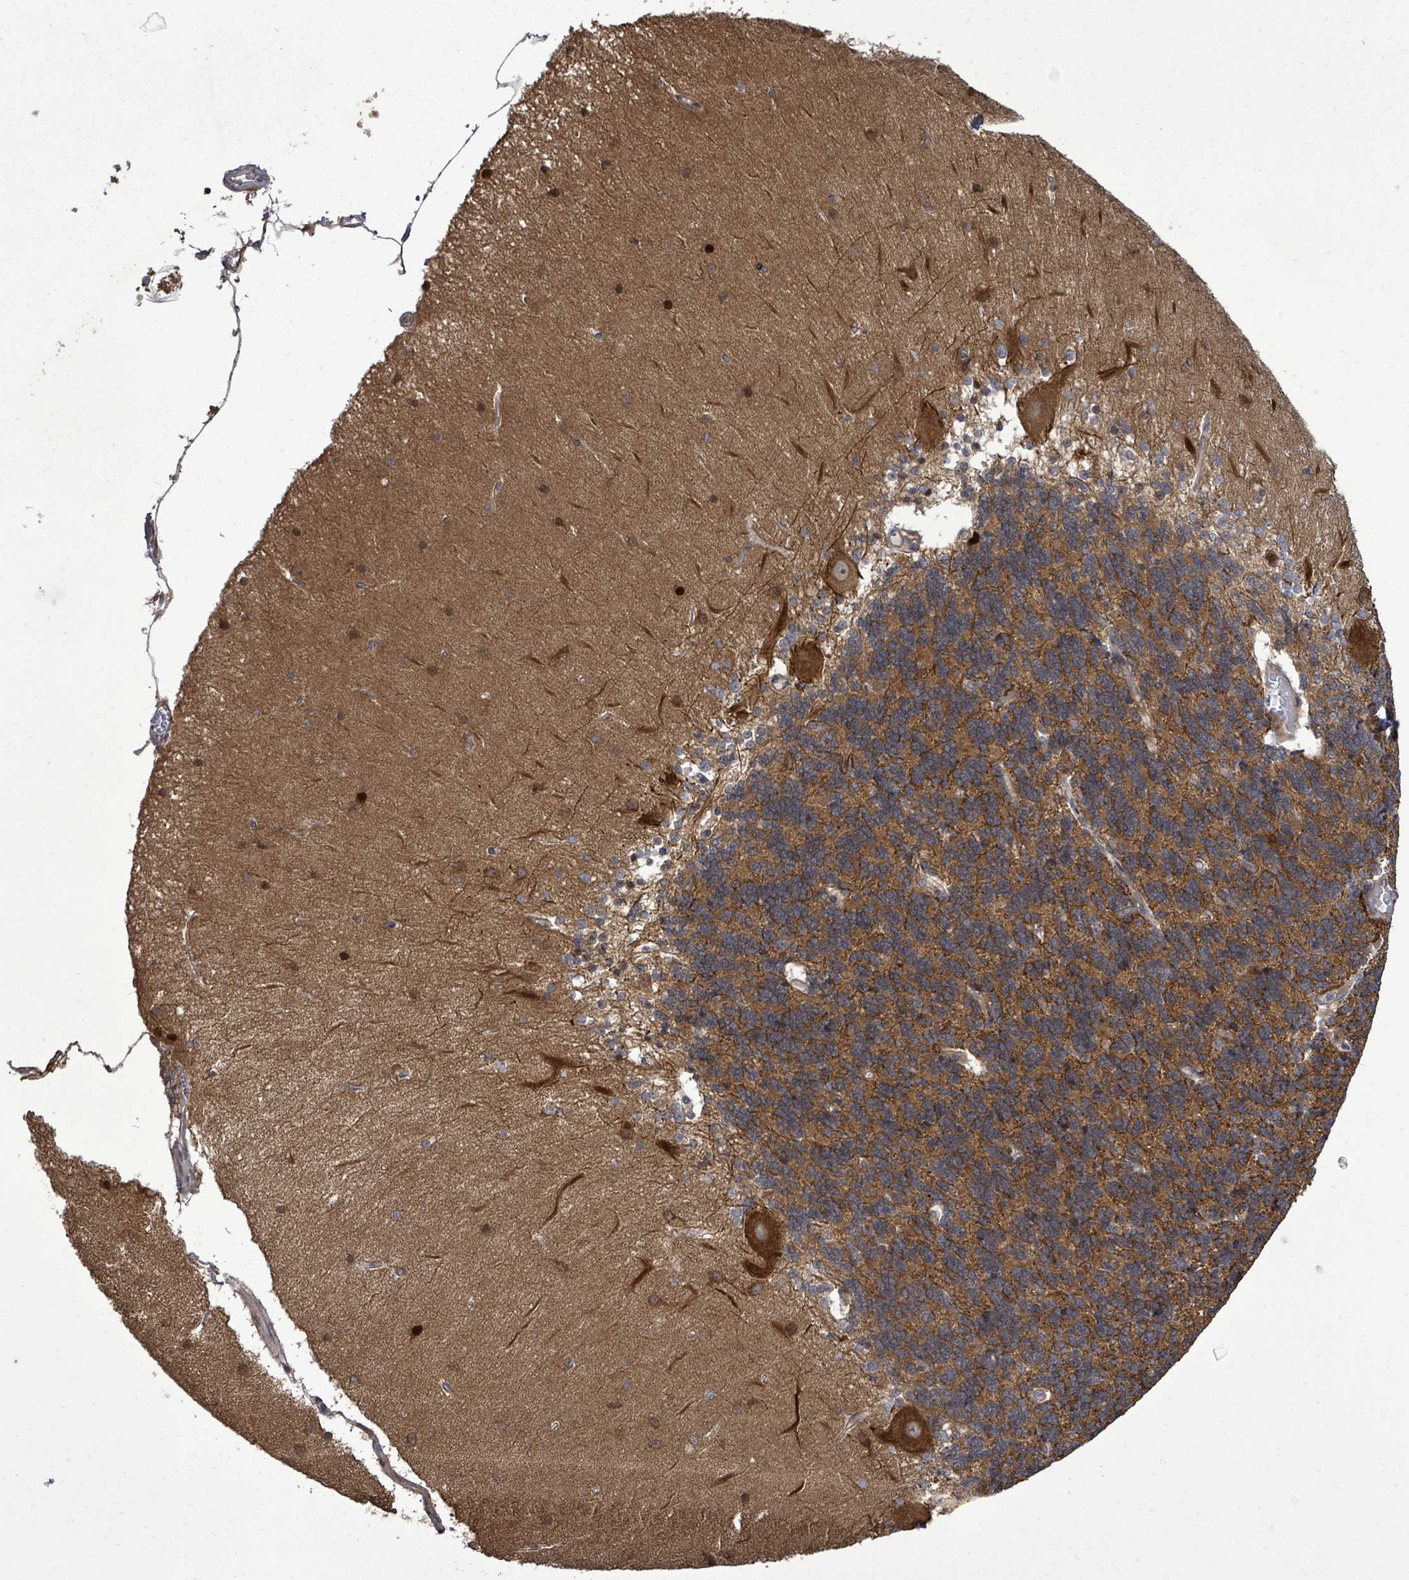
{"staining": {"intensity": "strong", "quantity": "25%-75%", "location": "cytoplasmic/membranous"}, "tissue": "cerebellum", "cell_type": "Cells in granular layer", "image_type": "normal", "snomed": [{"axis": "morphology", "description": "Normal tissue, NOS"}, {"axis": "topography", "description": "Cerebellum"}], "caption": "The histopathology image shows a brown stain indicating the presence of a protein in the cytoplasmic/membranous of cells in granular layer in cerebellum.", "gene": "KRTAP27", "patient": {"sex": "female", "age": 54}}